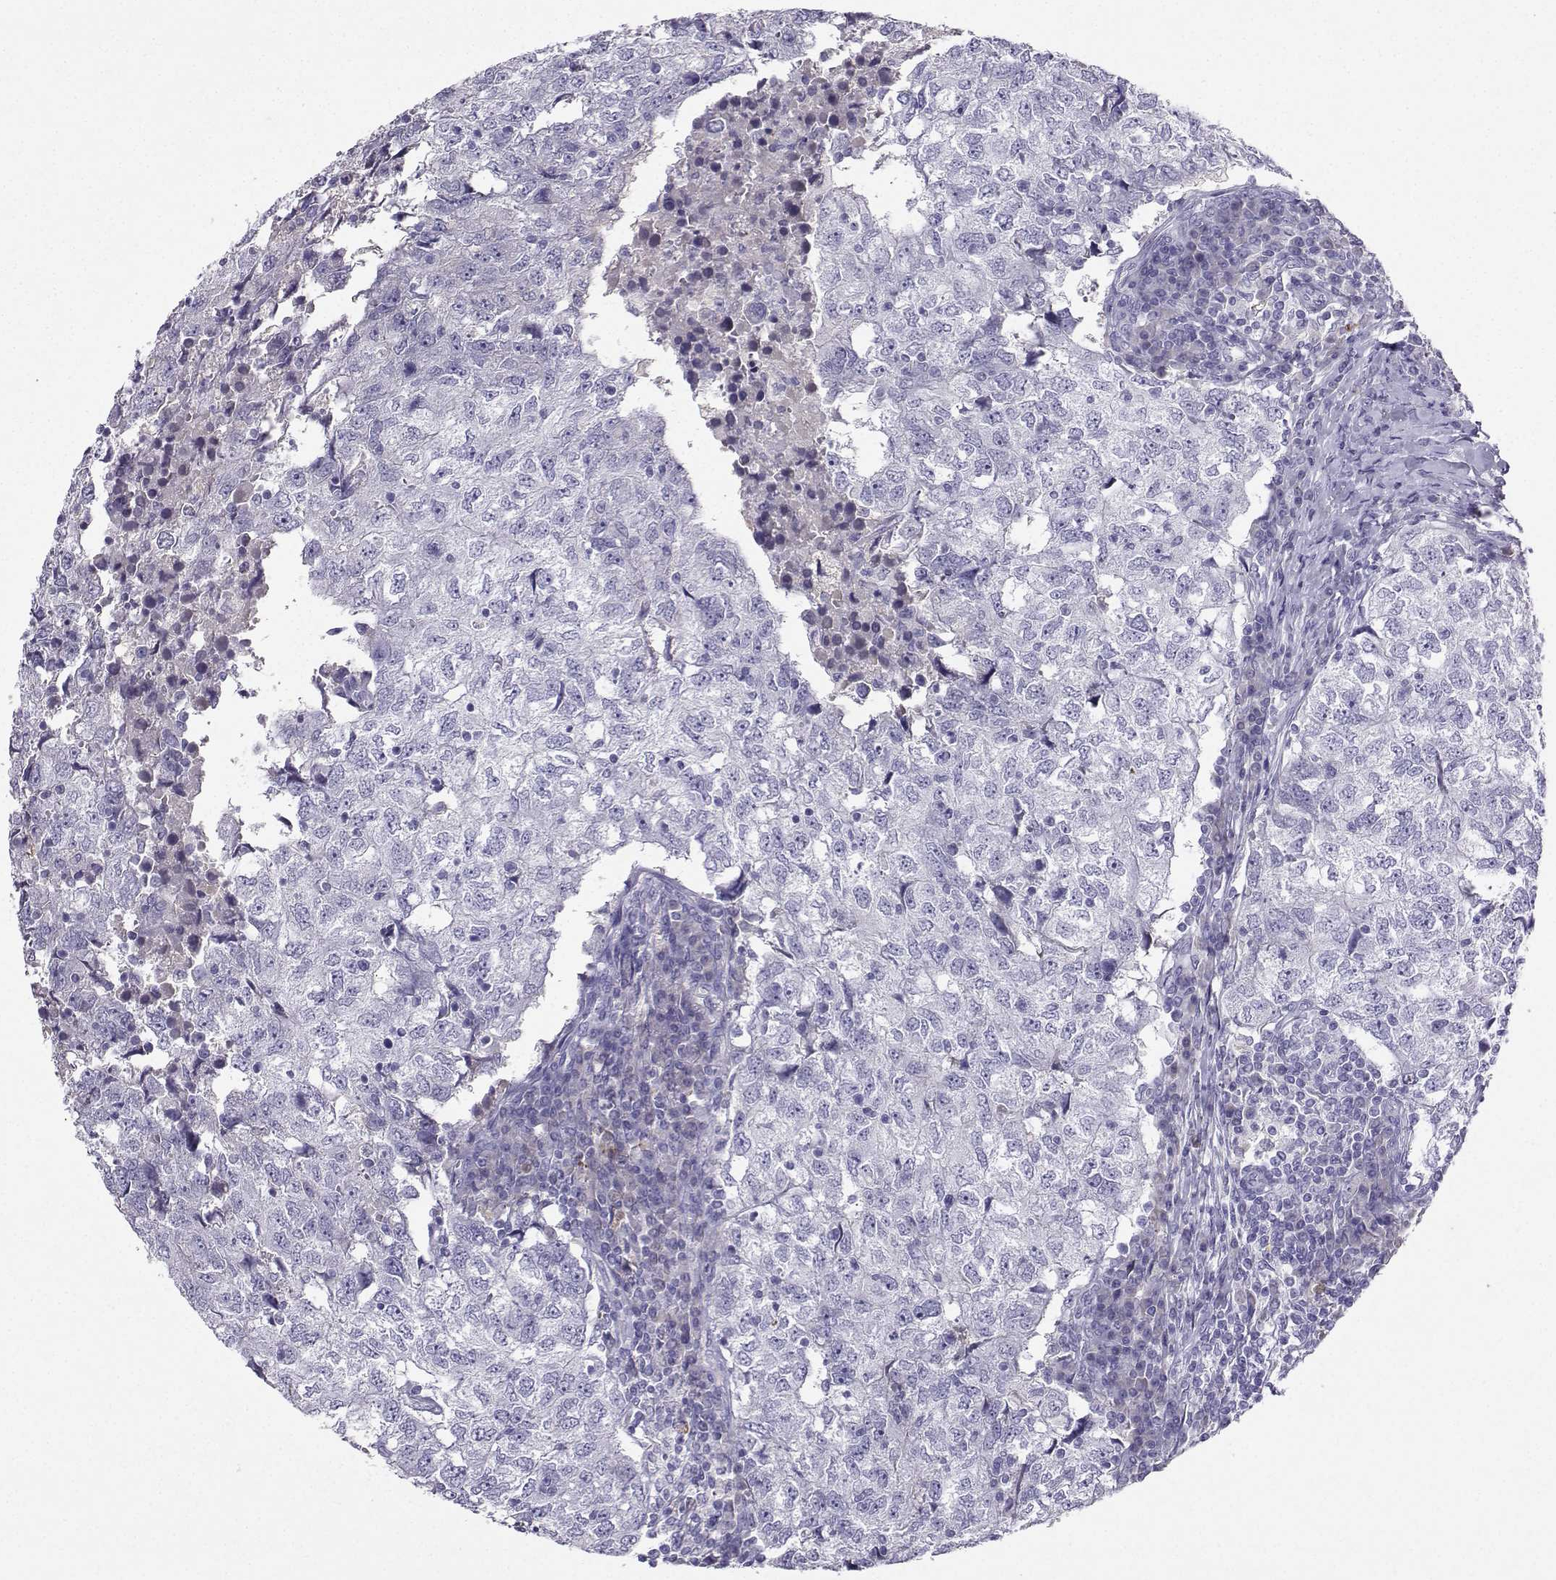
{"staining": {"intensity": "negative", "quantity": "none", "location": "none"}, "tissue": "breast cancer", "cell_type": "Tumor cells", "image_type": "cancer", "snomed": [{"axis": "morphology", "description": "Duct carcinoma"}, {"axis": "topography", "description": "Breast"}], "caption": "This is a image of immunohistochemistry (IHC) staining of breast infiltrating ductal carcinoma, which shows no expression in tumor cells.", "gene": "GRIK4", "patient": {"sex": "female", "age": 30}}